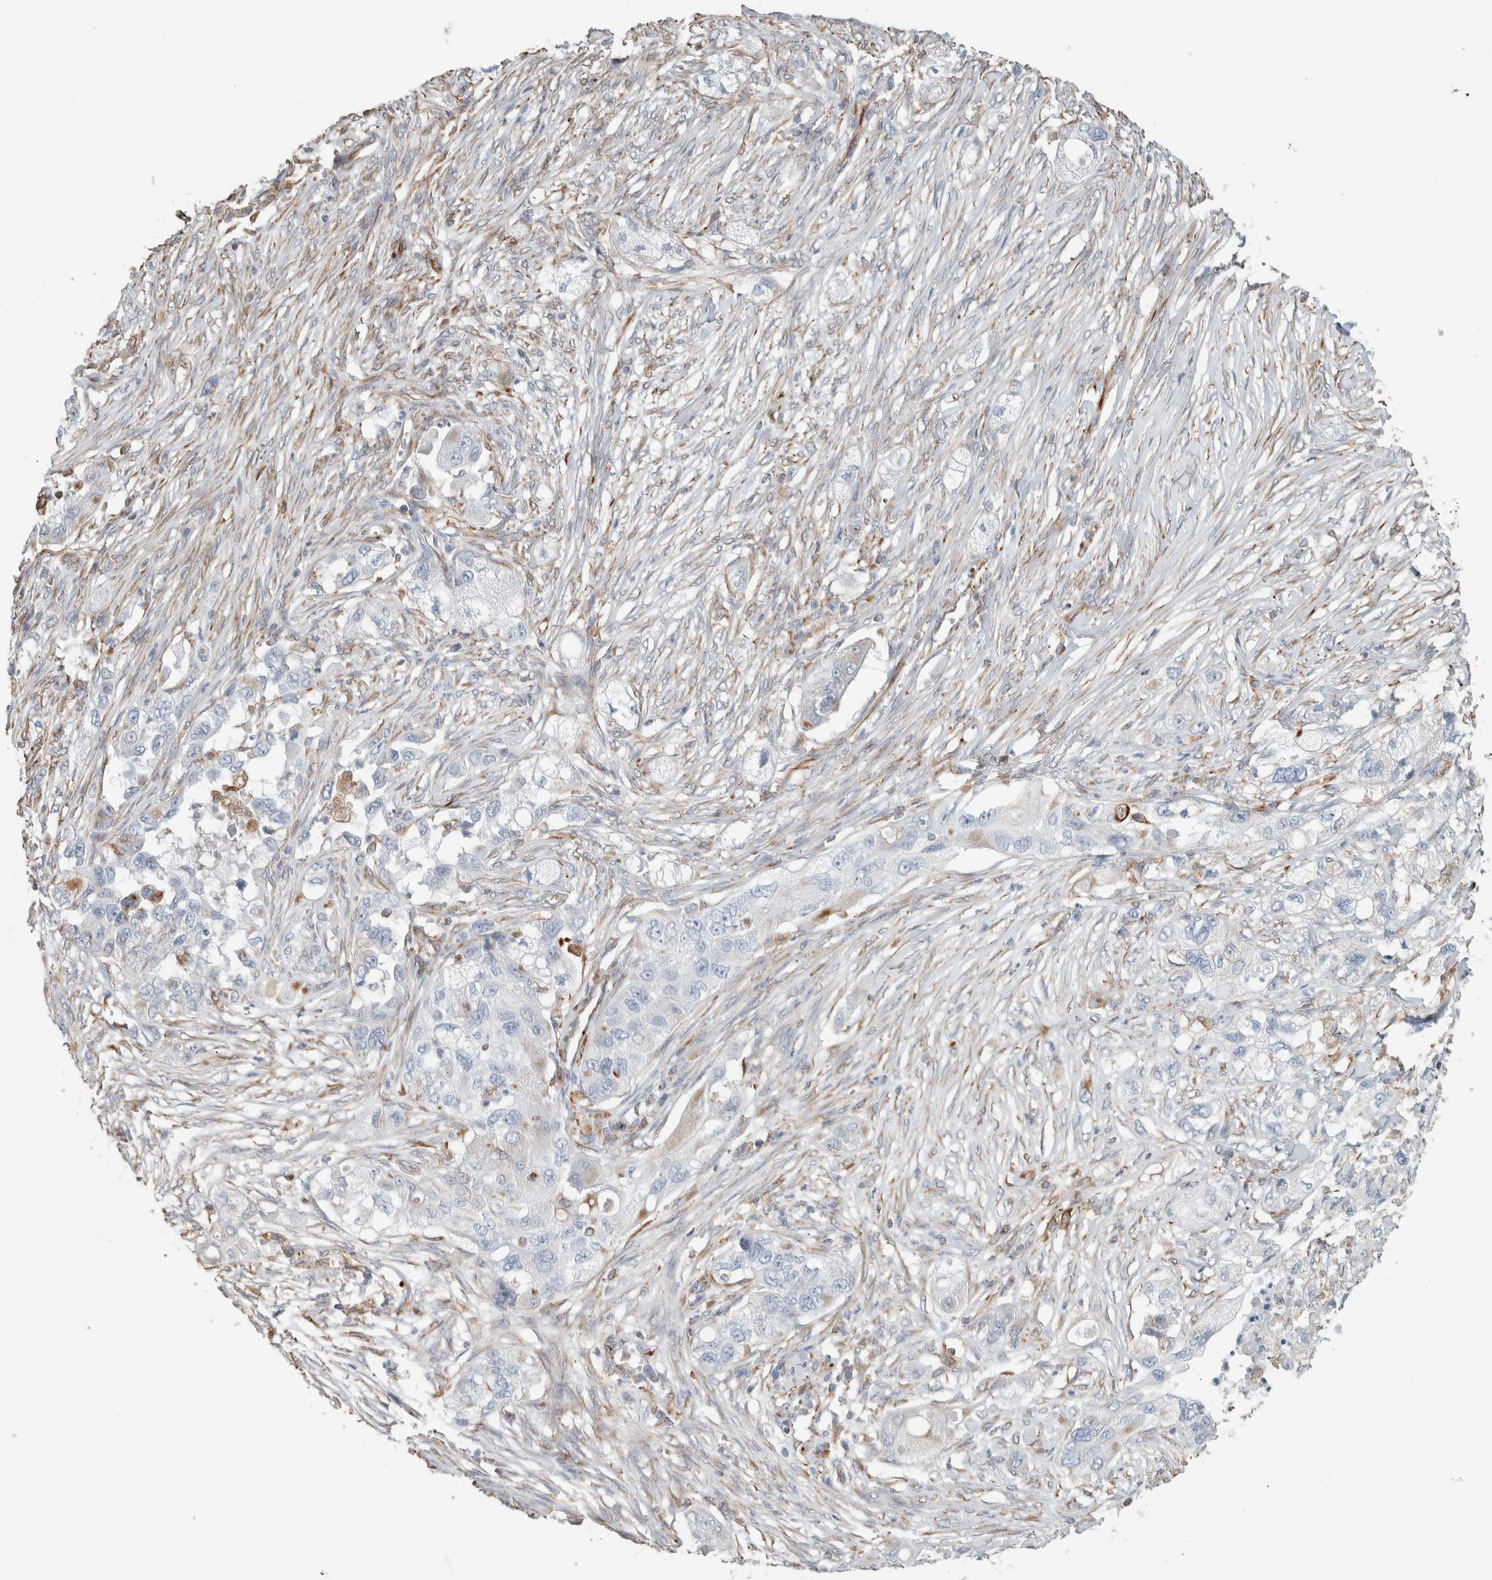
{"staining": {"intensity": "negative", "quantity": "none", "location": "none"}, "tissue": "pancreatic cancer", "cell_type": "Tumor cells", "image_type": "cancer", "snomed": [{"axis": "morphology", "description": "Adenocarcinoma, NOS"}, {"axis": "topography", "description": "Pancreas"}], "caption": "IHC of adenocarcinoma (pancreatic) exhibits no staining in tumor cells.", "gene": "LY86", "patient": {"sex": "female", "age": 78}}